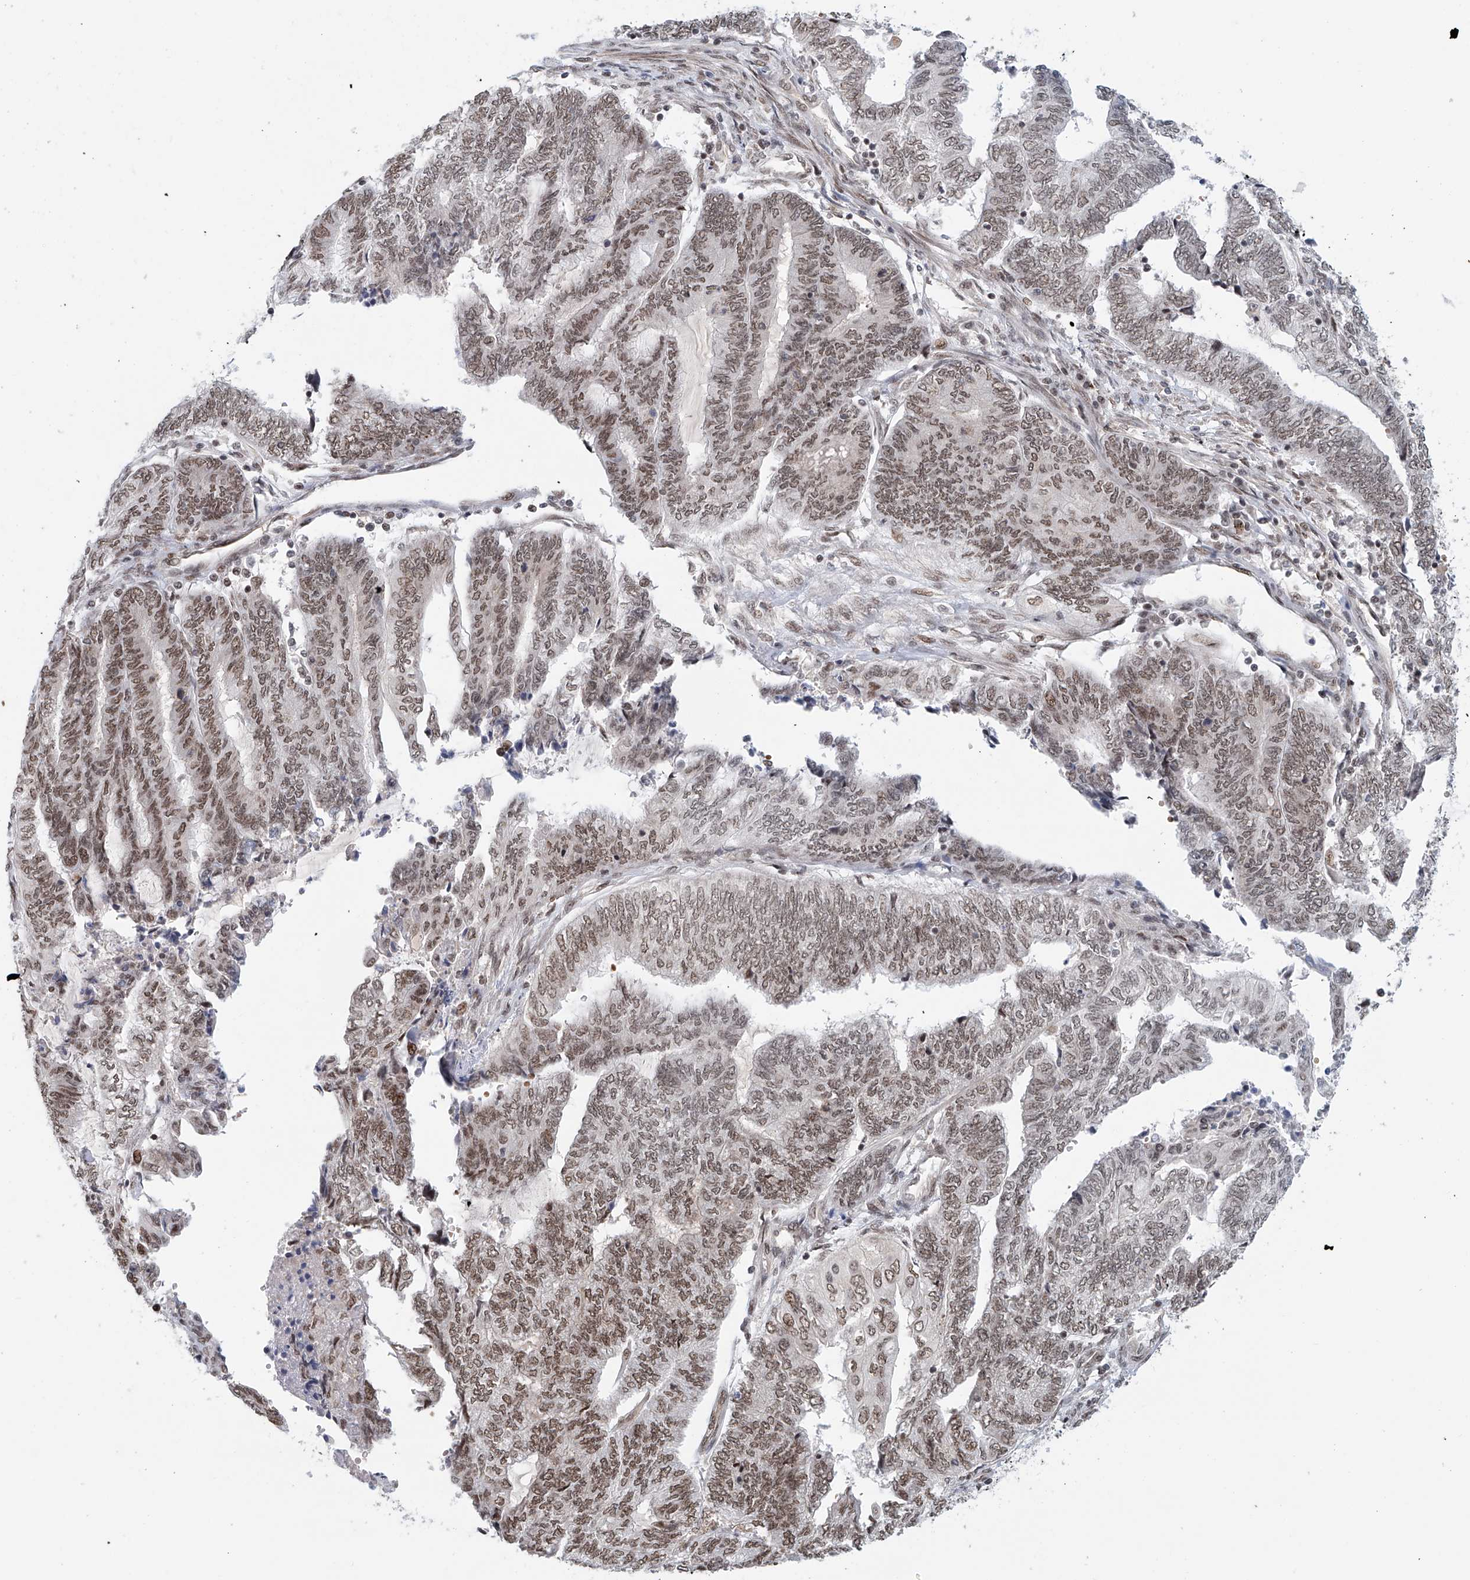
{"staining": {"intensity": "moderate", "quantity": ">75%", "location": "nuclear"}, "tissue": "endometrial cancer", "cell_type": "Tumor cells", "image_type": "cancer", "snomed": [{"axis": "morphology", "description": "Adenocarcinoma, NOS"}, {"axis": "topography", "description": "Uterus"}, {"axis": "topography", "description": "Endometrium"}], "caption": "Endometrial cancer (adenocarcinoma) stained with IHC shows moderate nuclear positivity in approximately >75% of tumor cells. (DAB (3,3'-diaminobenzidine) IHC with brightfield microscopy, high magnification).", "gene": "ZNF470", "patient": {"sex": "female", "age": 70}}